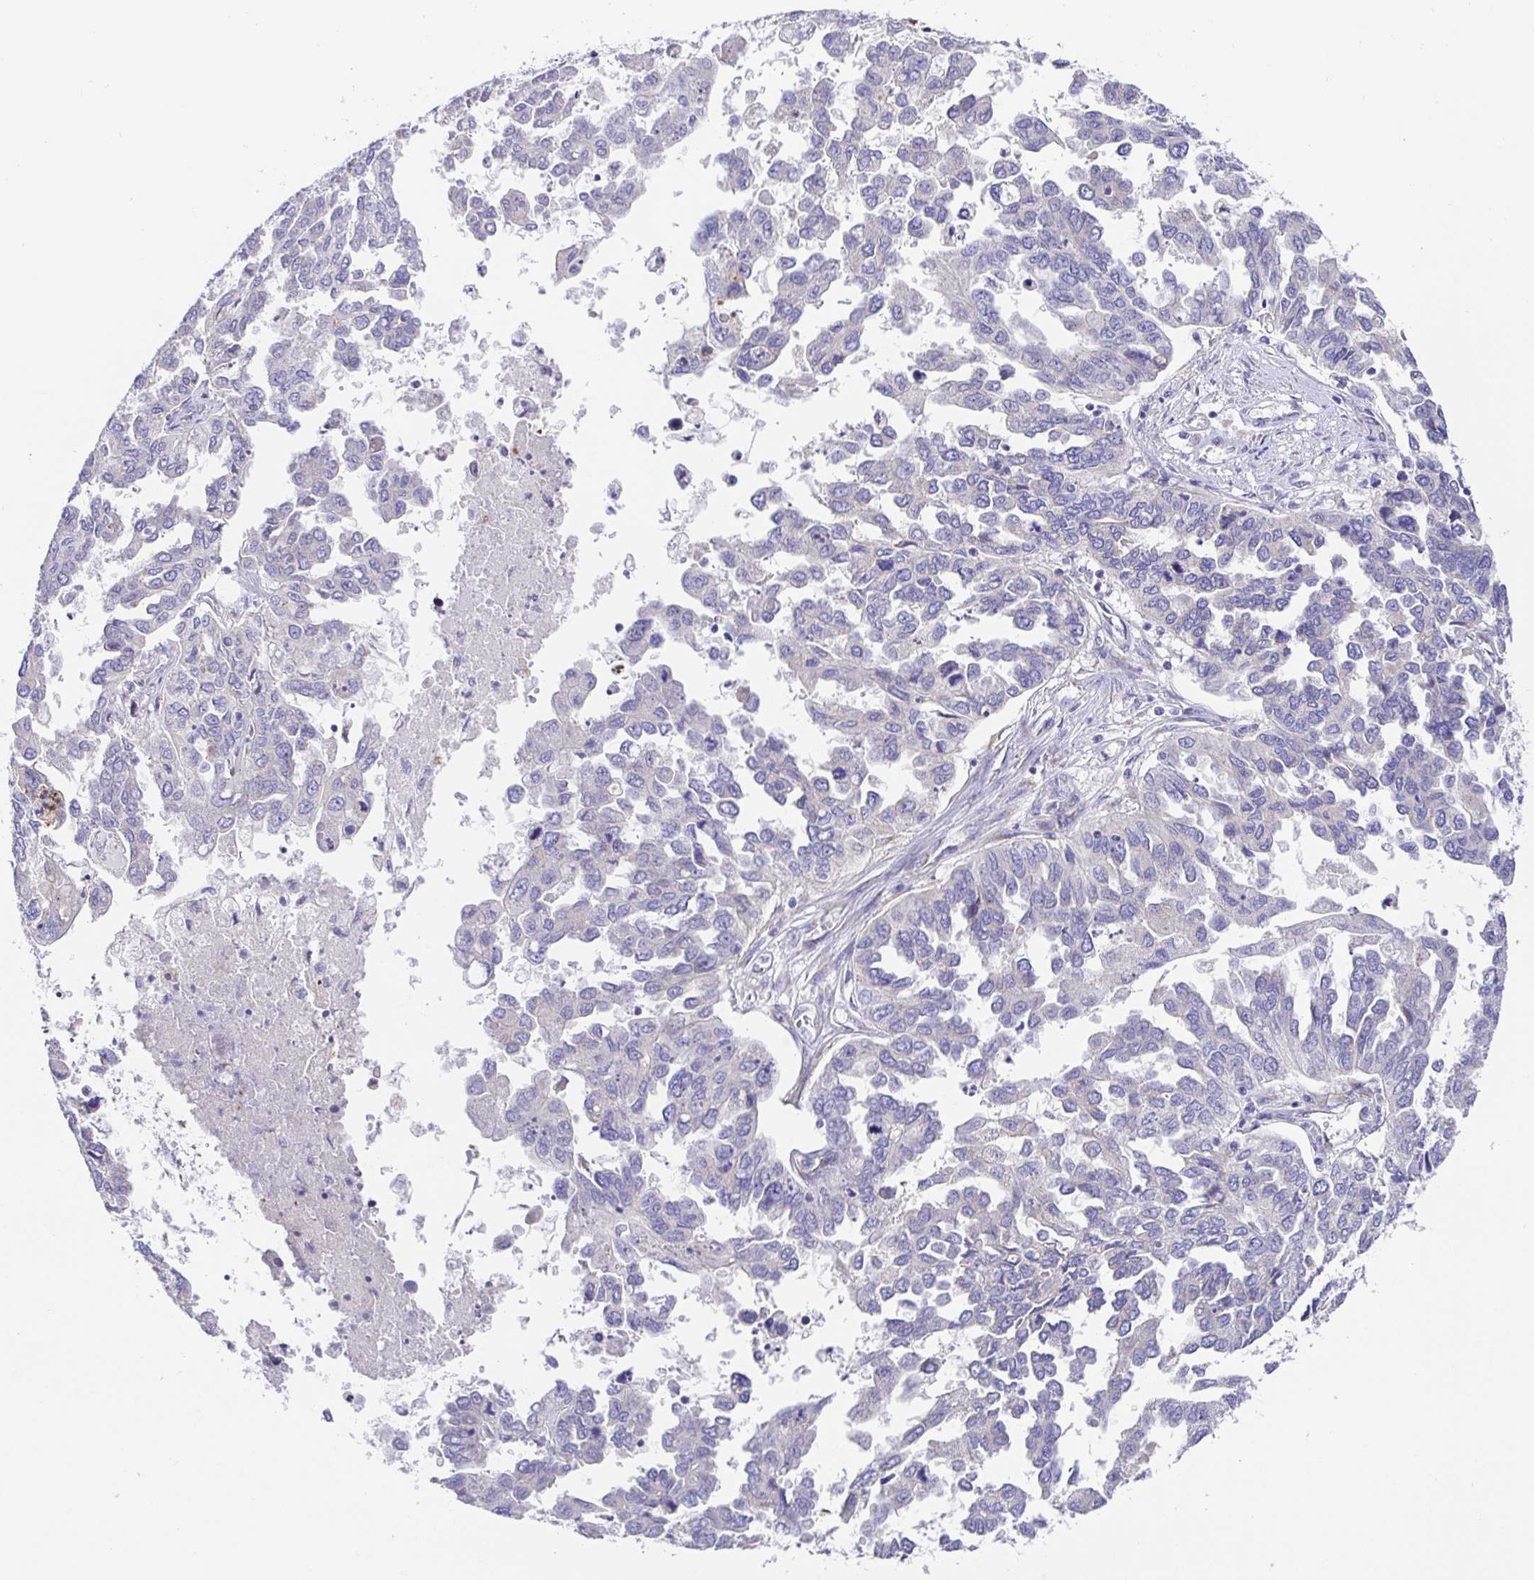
{"staining": {"intensity": "negative", "quantity": "none", "location": "none"}, "tissue": "ovarian cancer", "cell_type": "Tumor cells", "image_type": "cancer", "snomed": [{"axis": "morphology", "description": "Cystadenocarcinoma, serous, NOS"}, {"axis": "topography", "description": "Ovary"}], "caption": "Tumor cells are negative for protein expression in human ovarian serous cystadenocarcinoma.", "gene": "GOLGA1", "patient": {"sex": "female", "age": 53}}